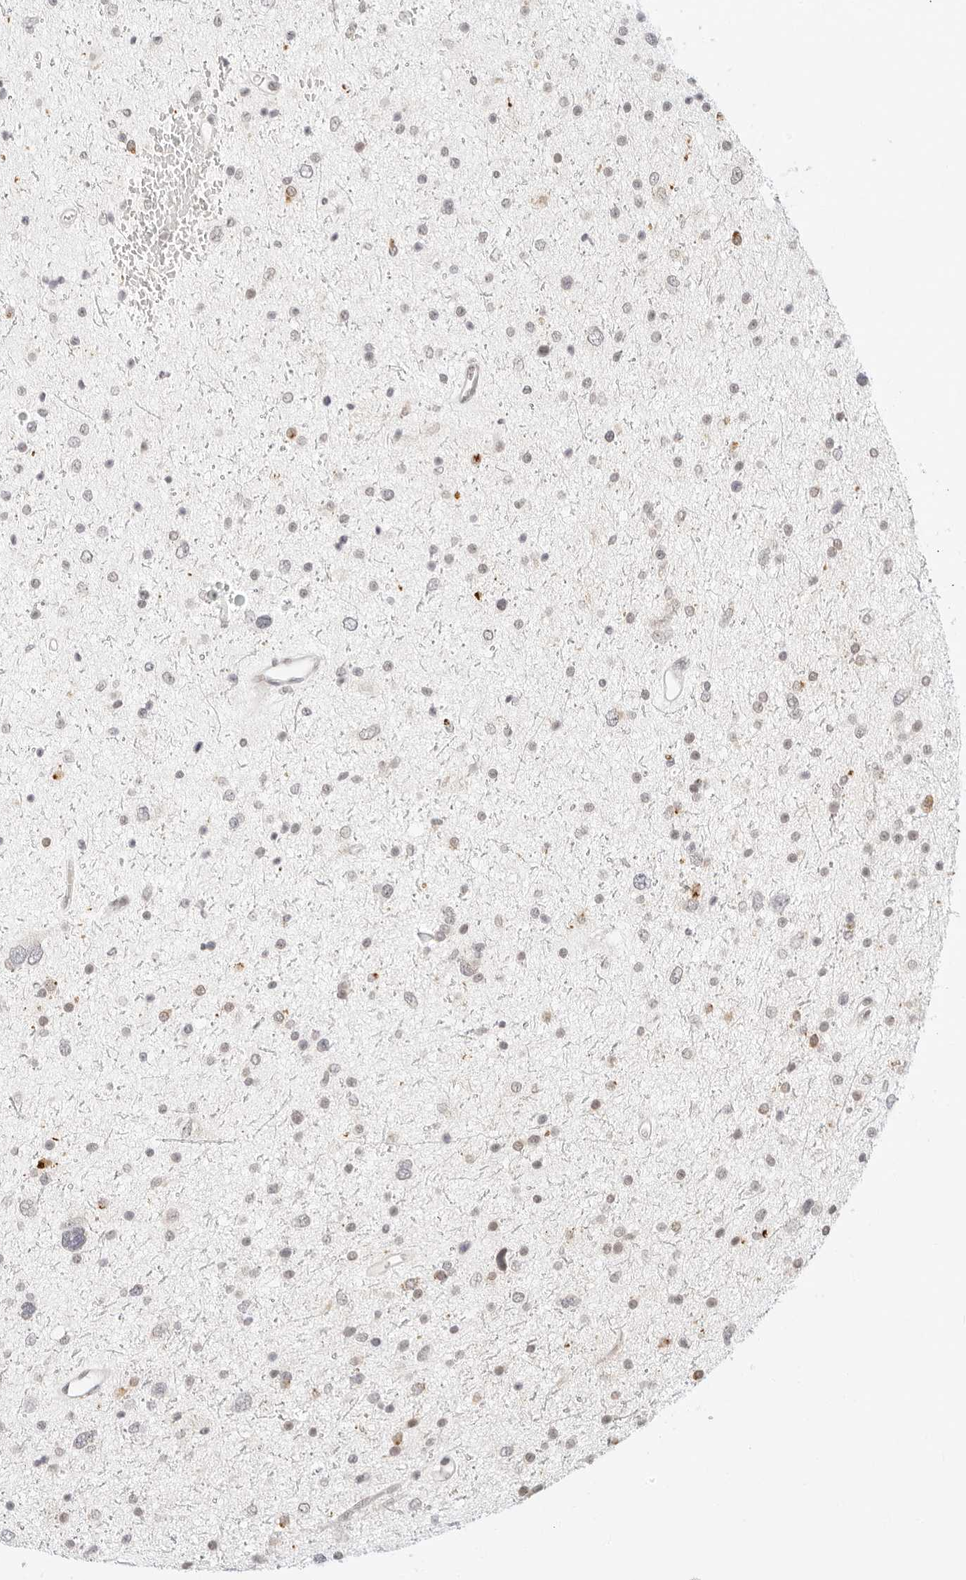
{"staining": {"intensity": "negative", "quantity": "none", "location": "none"}, "tissue": "glioma", "cell_type": "Tumor cells", "image_type": "cancer", "snomed": [{"axis": "morphology", "description": "Glioma, malignant, Low grade"}, {"axis": "topography", "description": "Brain"}], "caption": "Immunohistochemistry histopathology image of neoplastic tissue: human malignant glioma (low-grade) stained with DAB shows no significant protein positivity in tumor cells. The staining is performed using DAB (3,3'-diaminobenzidine) brown chromogen with nuclei counter-stained in using hematoxylin.", "gene": "POLR3C", "patient": {"sex": "female", "age": 37}}